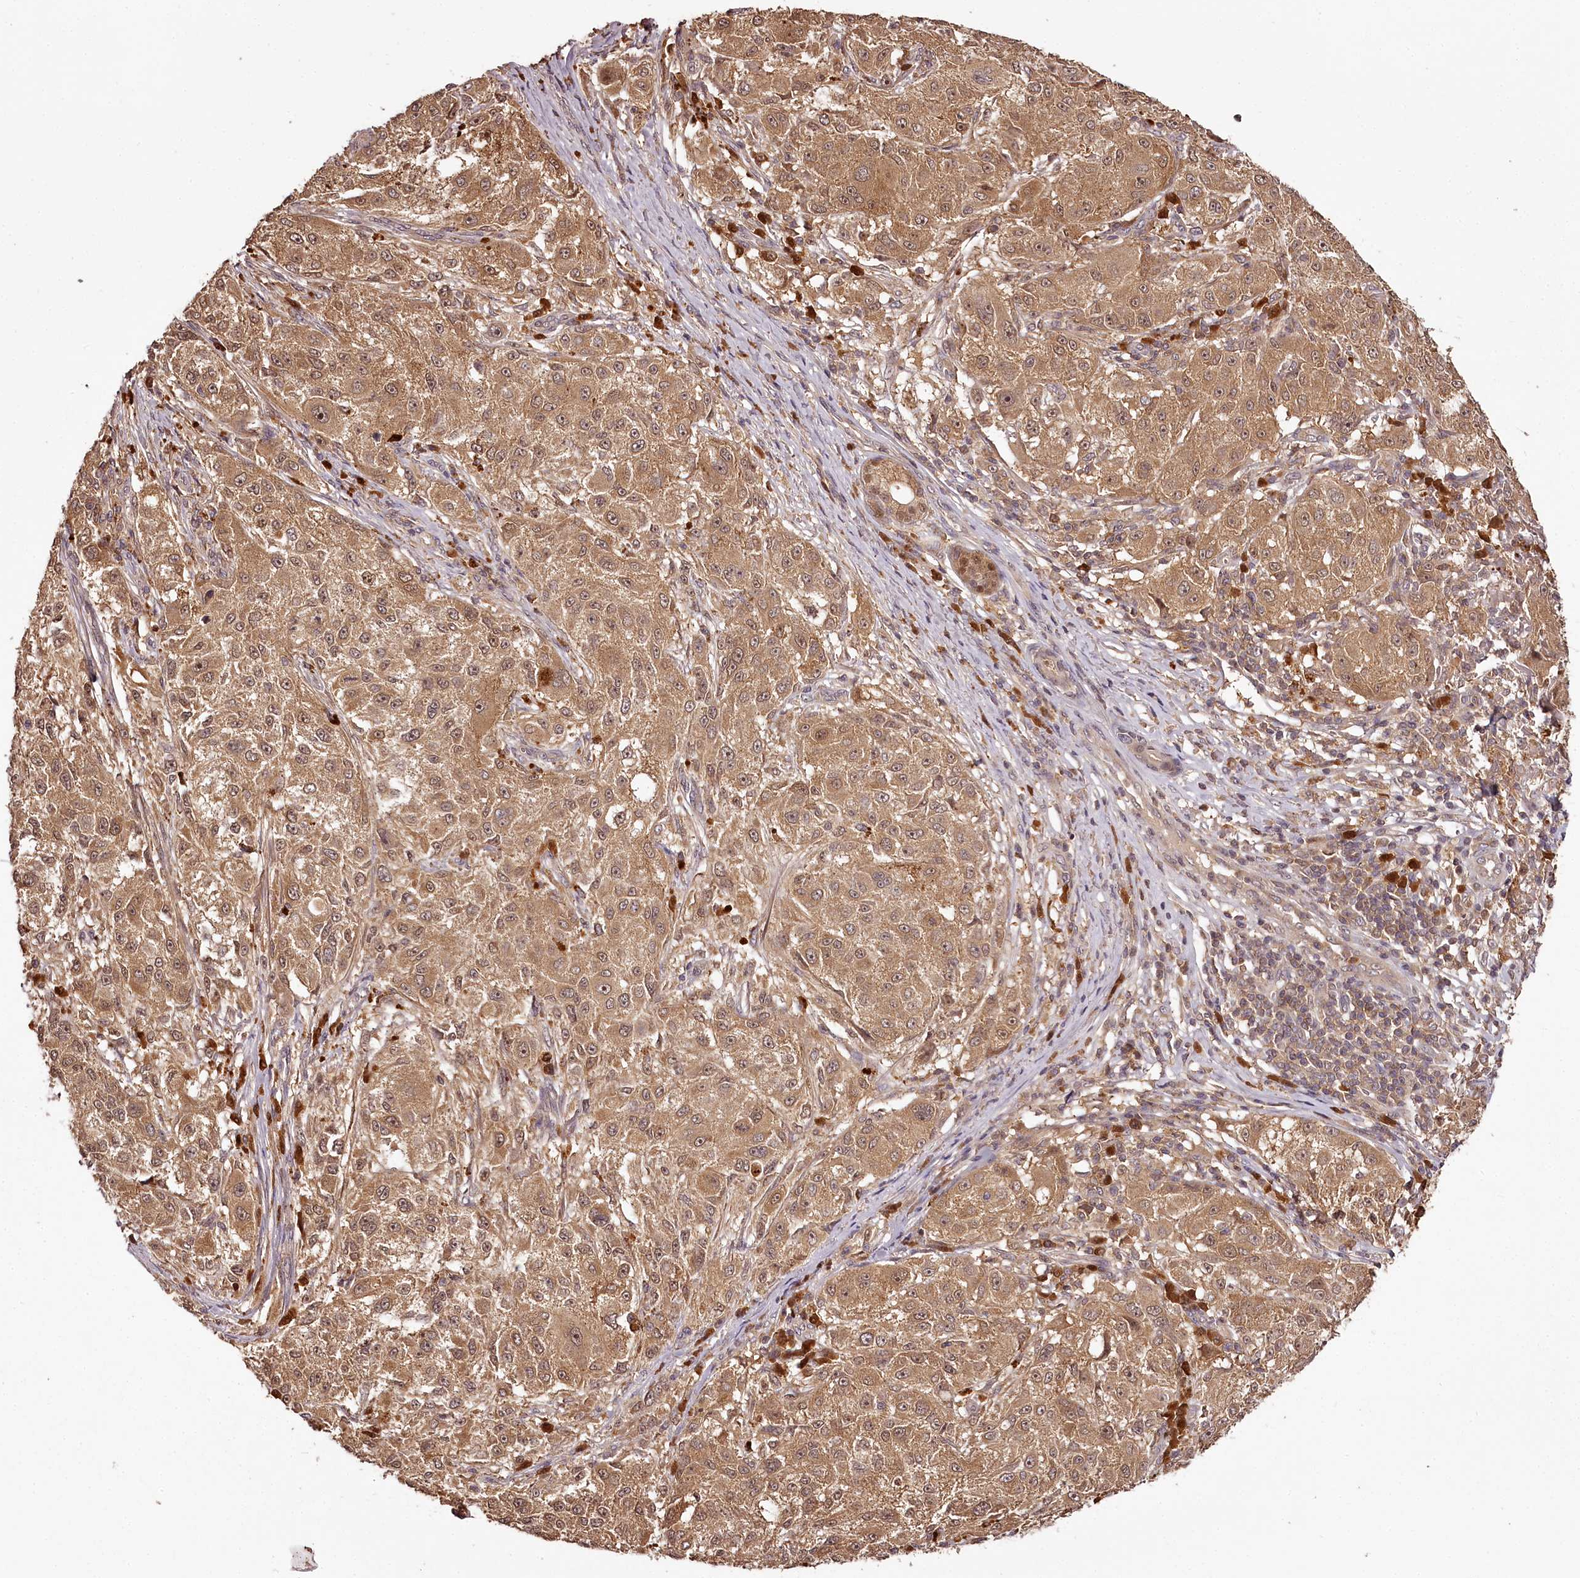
{"staining": {"intensity": "moderate", "quantity": ">75%", "location": "cytoplasmic/membranous"}, "tissue": "melanoma", "cell_type": "Tumor cells", "image_type": "cancer", "snomed": [{"axis": "morphology", "description": "Necrosis, NOS"}, {"axis": "morphology", "description": "Malignant melanoma, NOS"}, {"axis": "topography", "description": "Skin"}], "caption": "This image displays malignant melanoma stained with IHC to label a protein in brown. The cytoplasmic/membranous of tumor cells show moderate positivity for the protein. Nuclei are counter-stained blue.", "gene": "TTC12", "patient": {"sex": "female", "age": 87}}